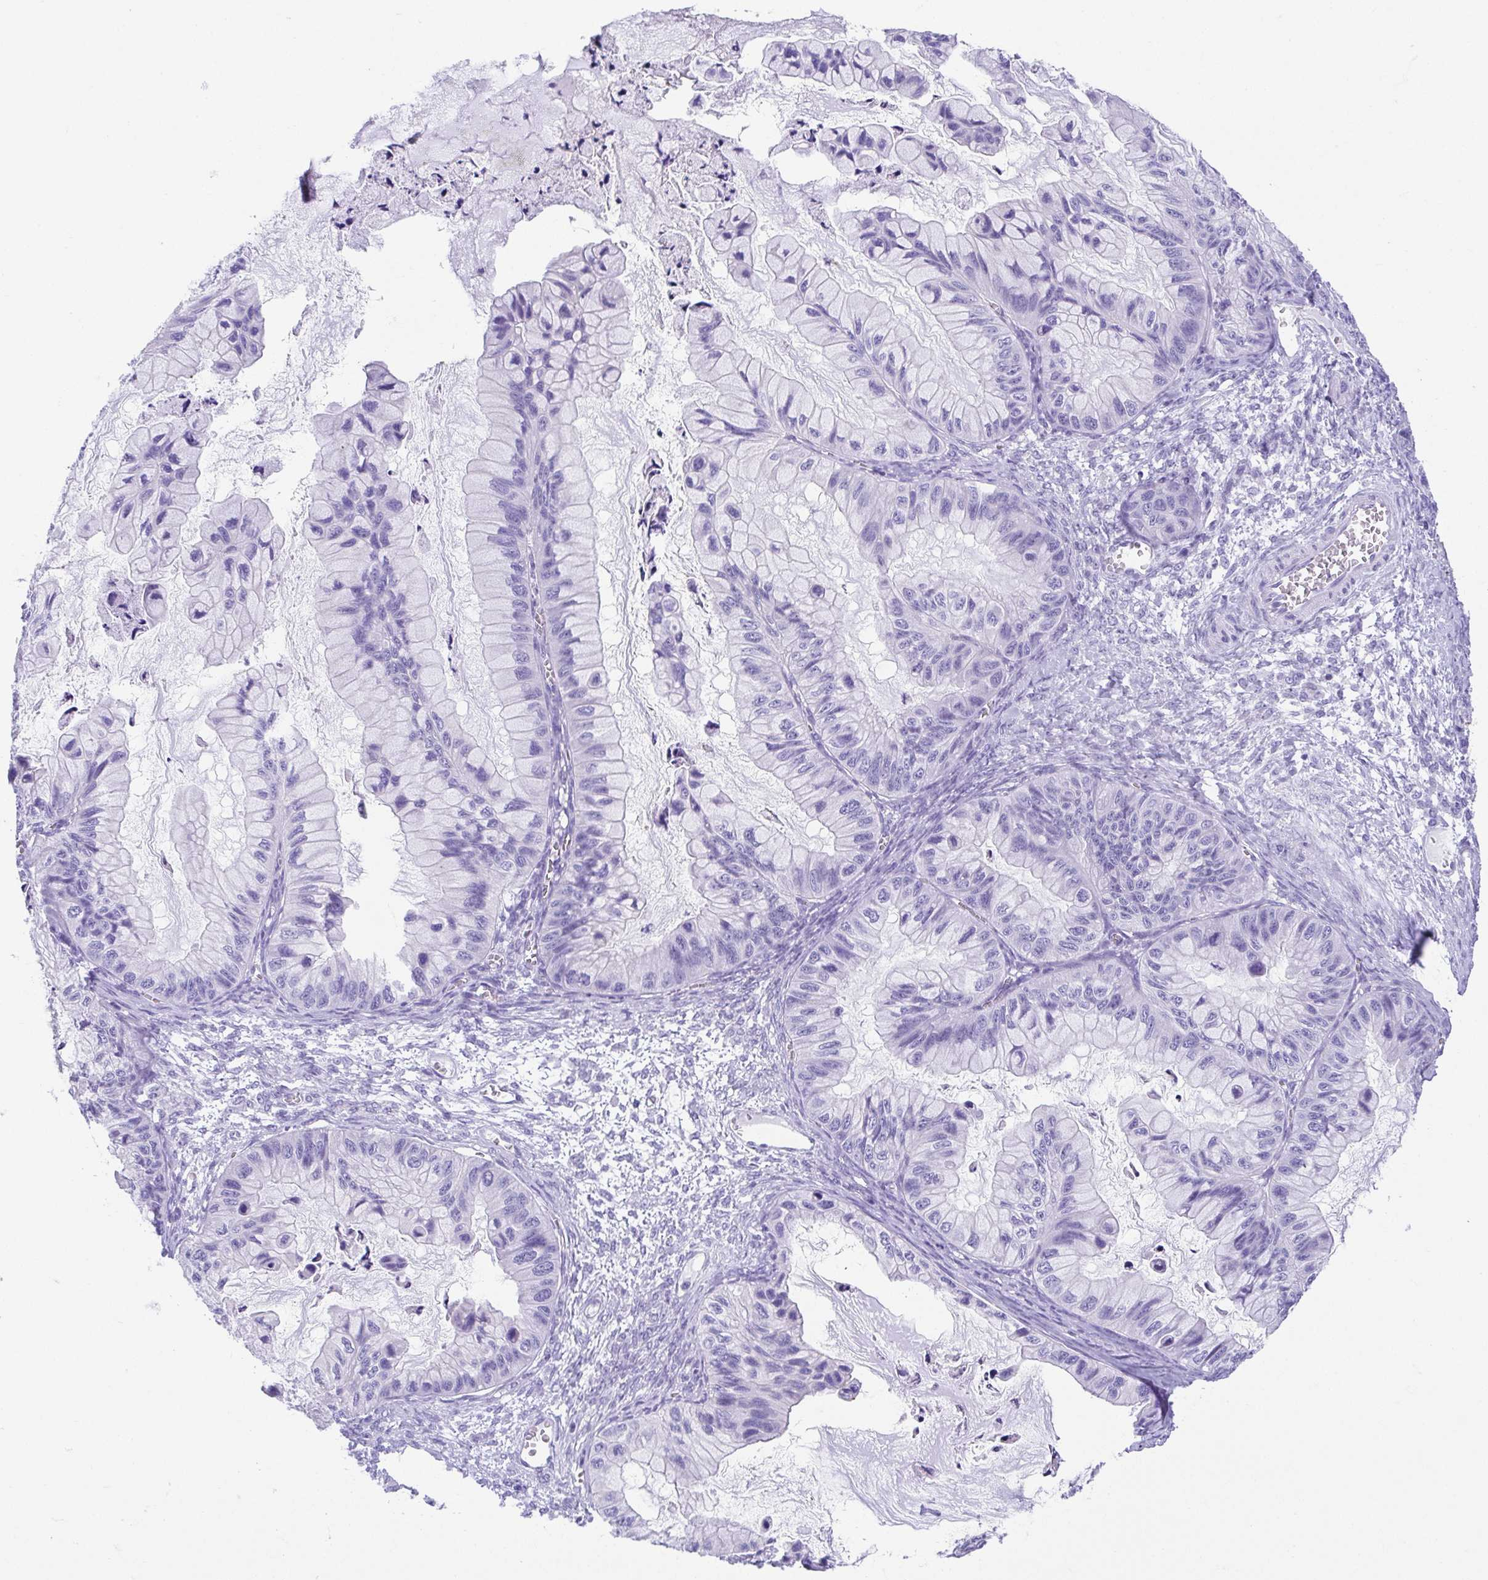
{"staining": {"intensity": "negative", "quantity": "none", "location": "none"}, "tissue": "ovarian cancer", "cell_type": "Tumor cells", "image_type": "cancer", "snomed": [{"axis": "morphology", "description": "Cystadenocarcinoma, mucinous, NOS"}, {"axis": "topography", "description": "Ovary"}], "caption": "Immunohistochemical staining of ovarian cancer exhibits no significant staining in tumor cells.", "gene": "LUZP4", "patient": {"sex": "female", "age": 72}}